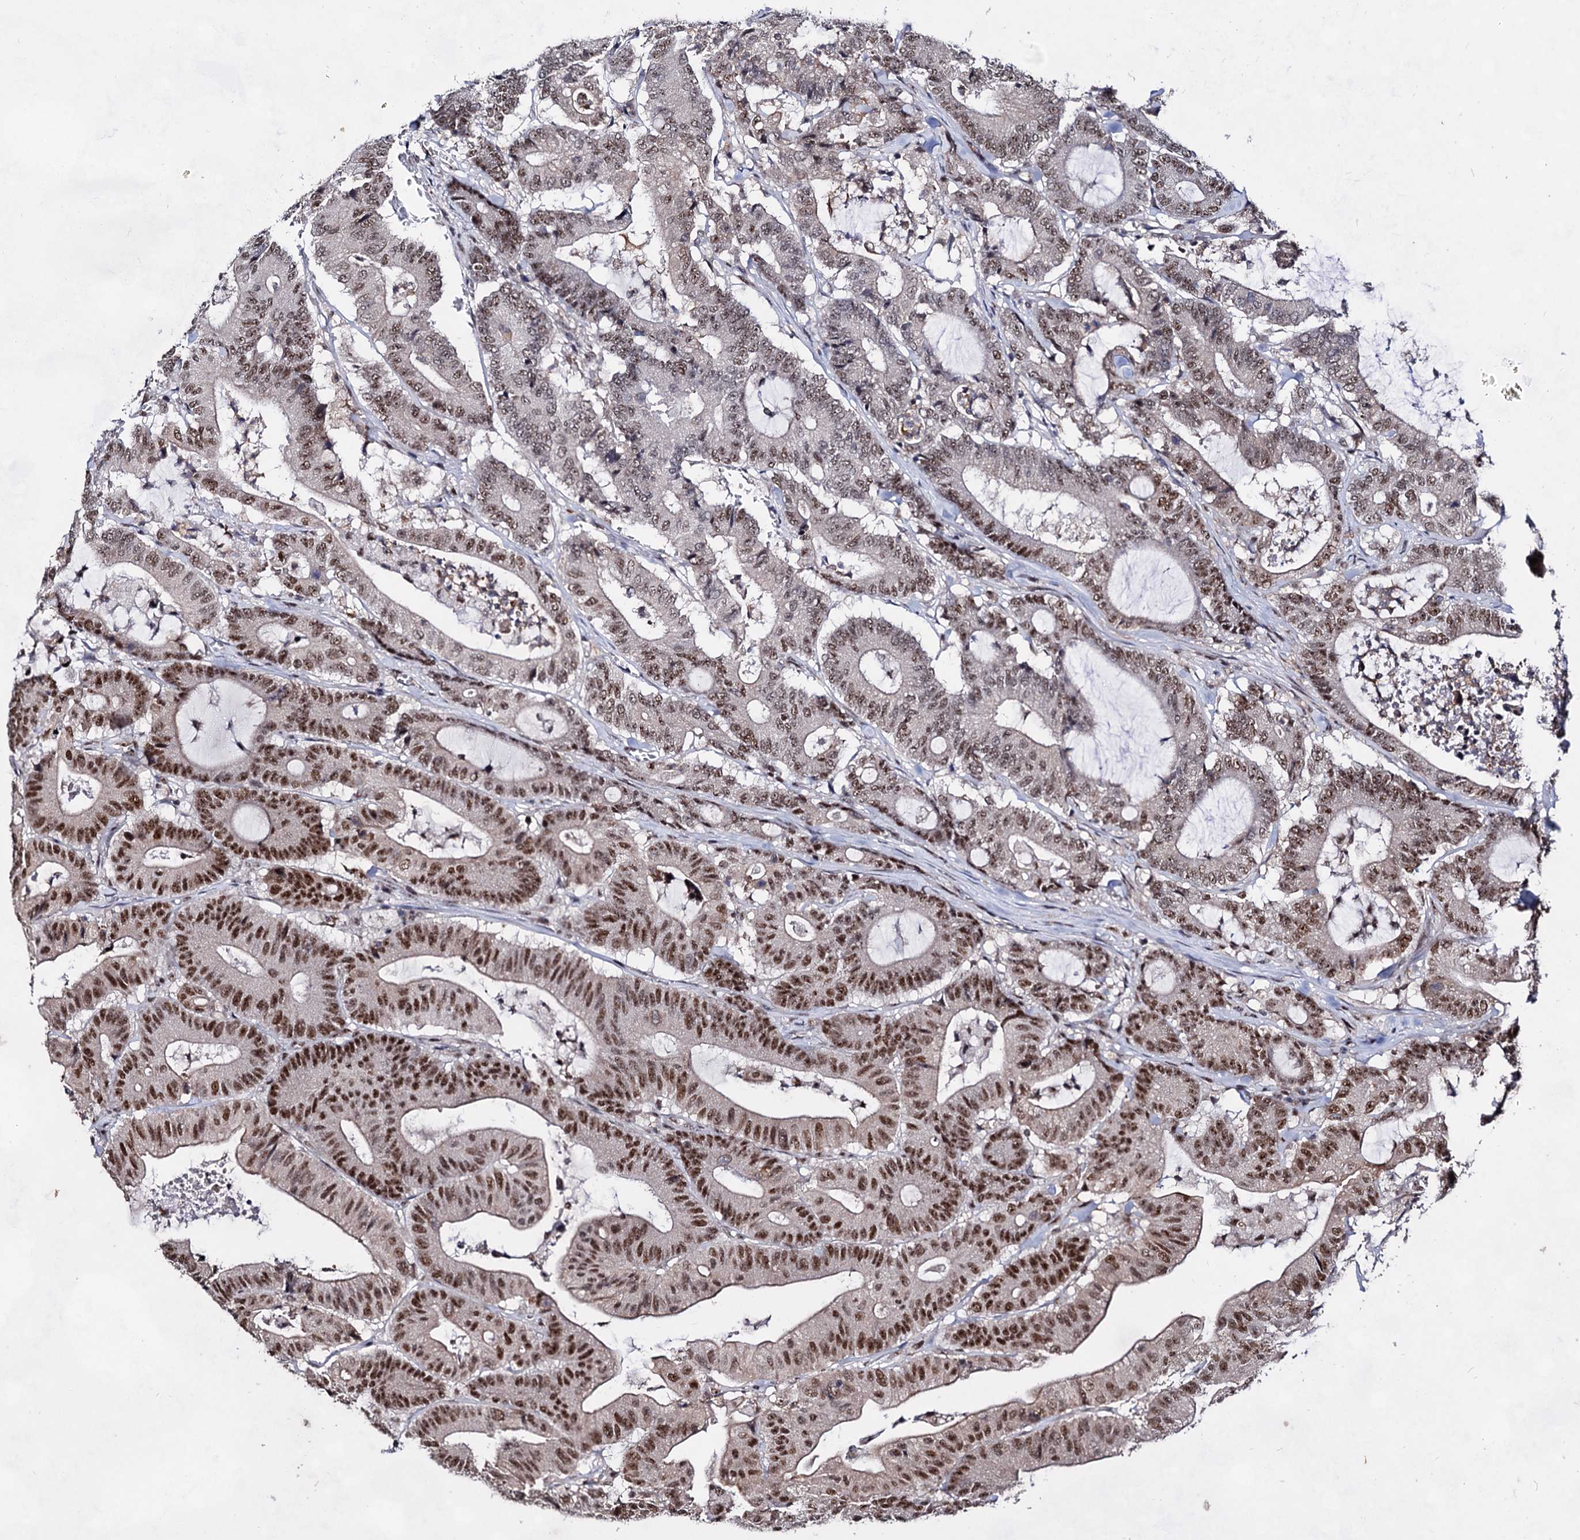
{"staining": {"intensity": "strong", "quantity": ">75%", "location": "nuclear"}, "tissue": "colorectal cancer", "cell_type": "Tumor cells", "image_type": "cancer", "snomed": [{"axis": "morphology", "description": "Adenocarcinoma, NOS"}, {"axis": "topography", "description": "Colon"}], "caption": "High-magnification brightfield microscopy of adenocarcinoma (colorectal) stained with DAB (3,3'-diaminobenzidine) (brown) and counterstained with hematoxylin (blue). tumor cells exhibit strong nuclear positivity is appreciated in about>75% of cells.", "gene": "EXOSC10", "patient": {"sex": "female", "age": 84}}